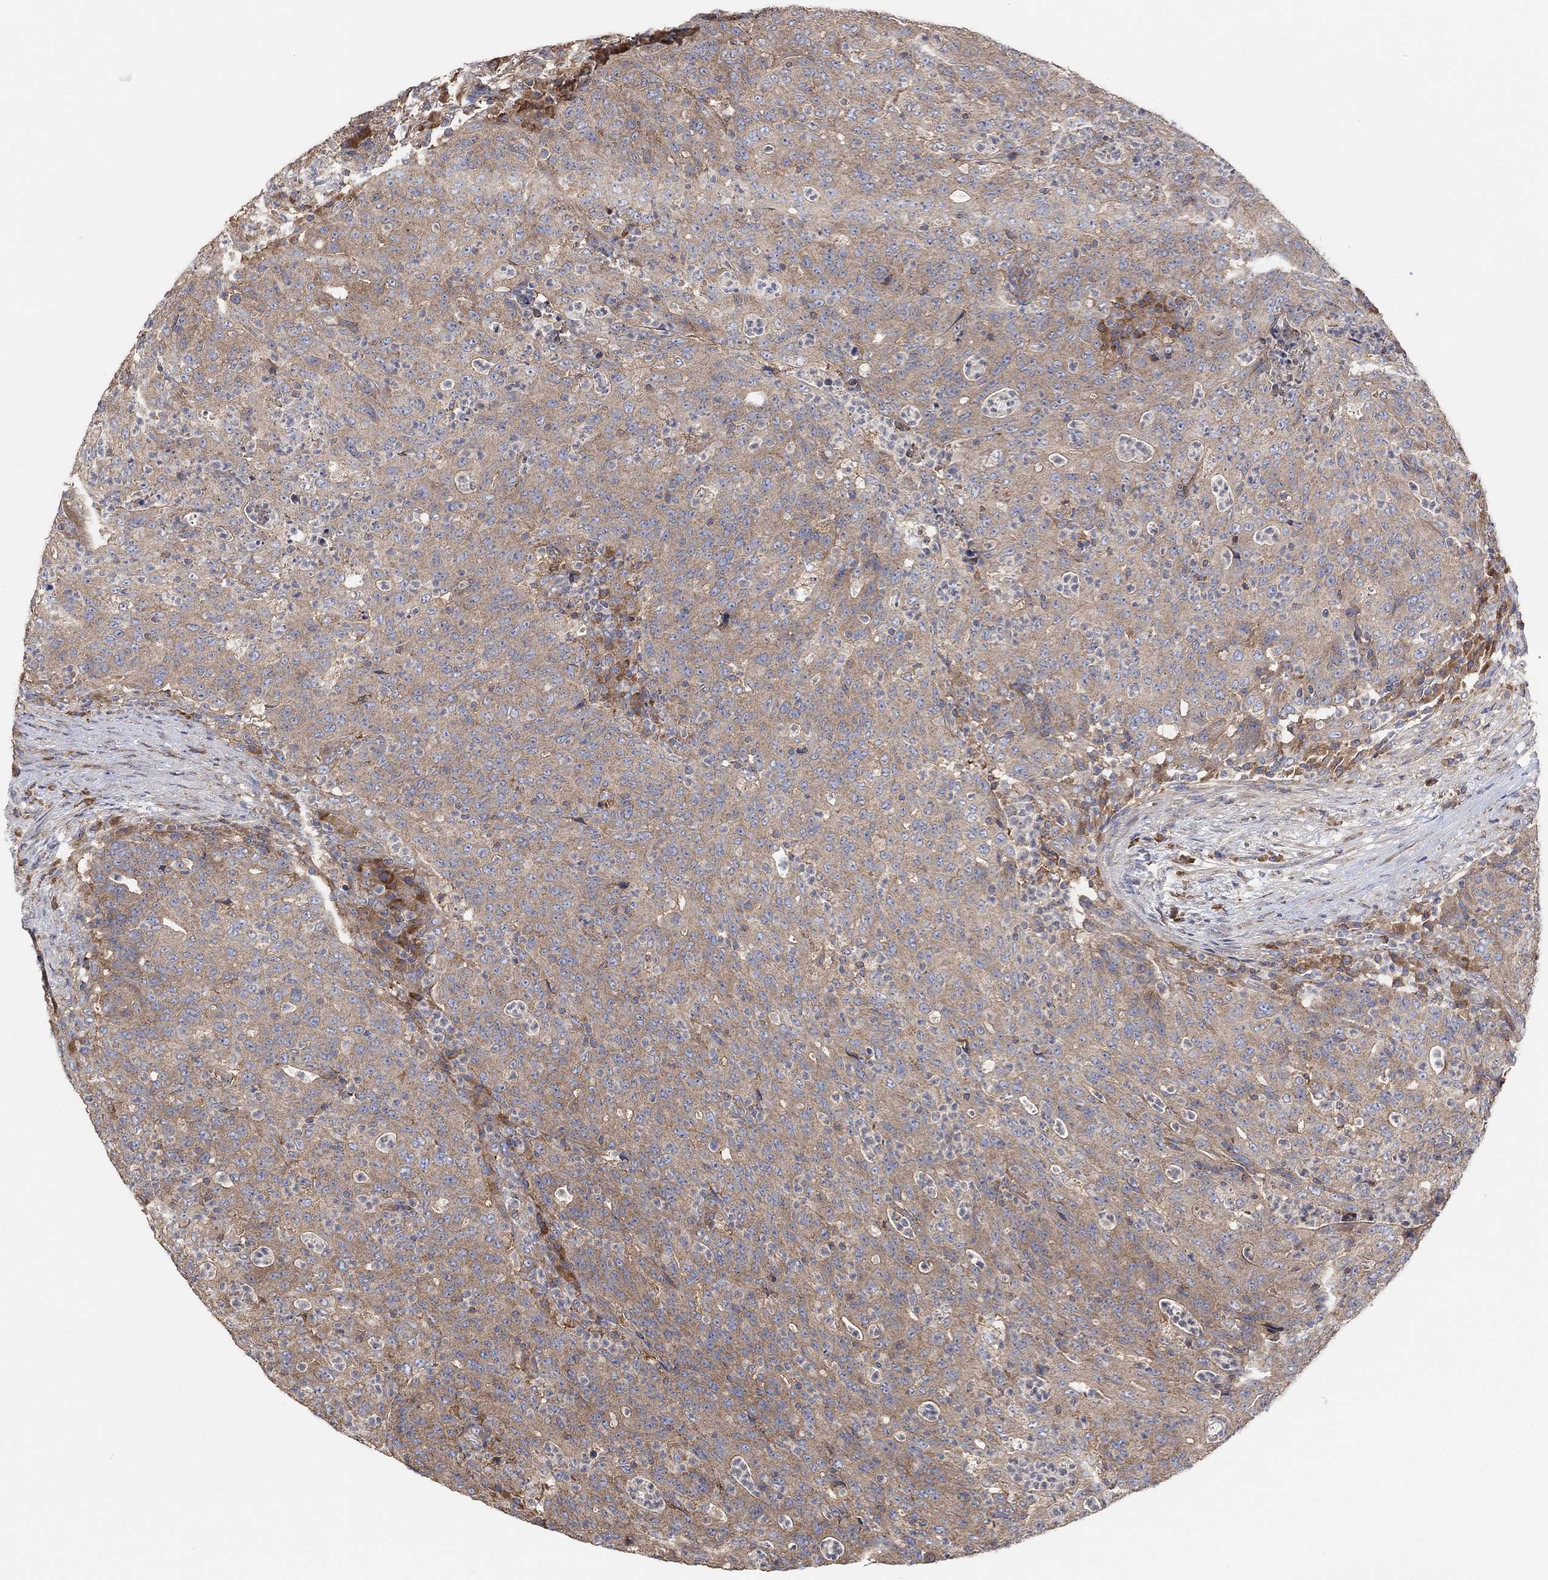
{"staining": {"intensity": "weak", "quantity": "25%-75%", "location": "cytoplasmic/membranous"}, "tissue": "colorectal cancer", "cell_type": "Tumor cells", "image_type": "cancer", "snomed": [{"axis": "morphology", "description": "Adenocarcinoma, NOS"}, {"axis": "topography", "description": "Colon"}], "caption": "Immunohistochemistry (IHC) micrograph of neoplastic tissue: human colorectal cancer stained using immunohistochemistry demonstrates low levels of weak protein expression localized specifically in the cytoplasmic/membranous of tumor cells, appearing as a cytoplasmic/membranous brown color.", "gene": "BLOC1S3", "patient": {"sex": "male", "age": 70}}